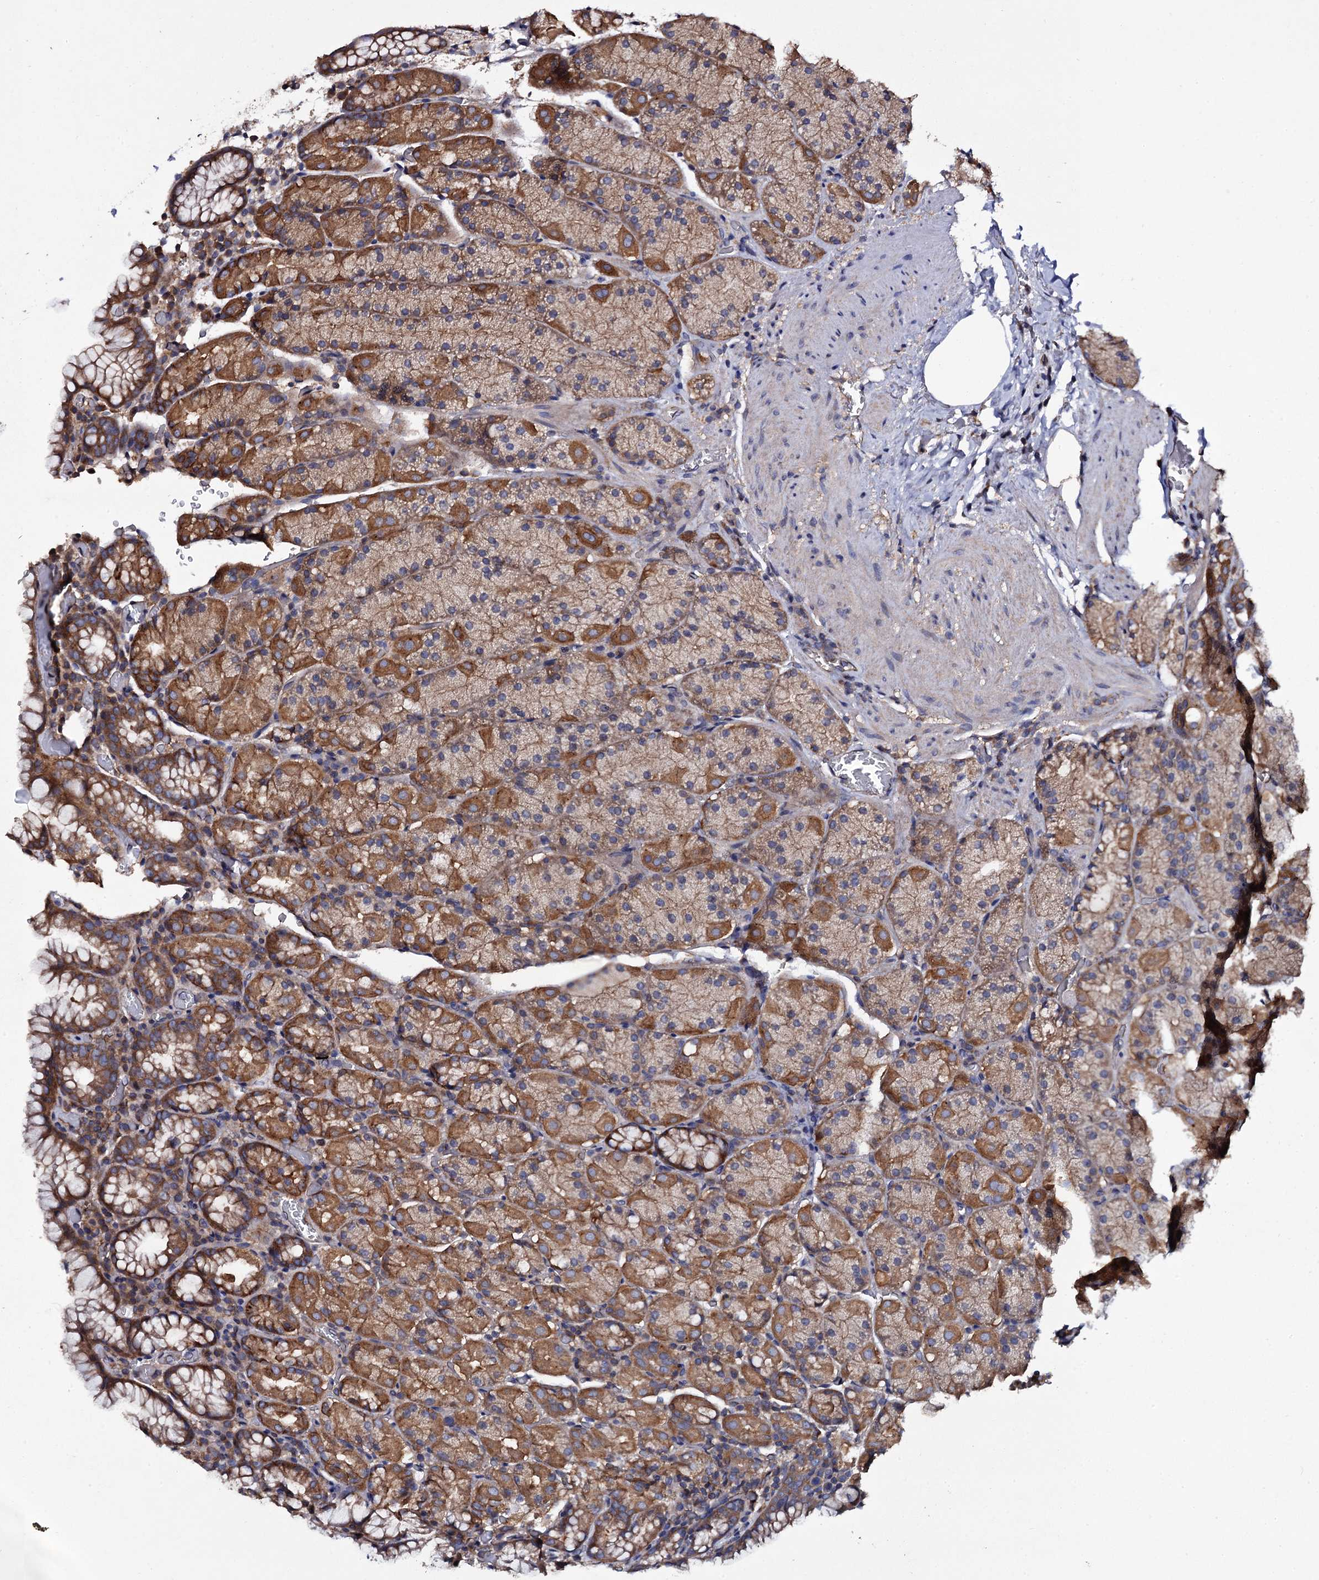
{"staining": {"intensity": "moderate", "quantity": ">75%", "location": "cytoplasmic/membranous"}, "tissue": "stomach", "cell_type": "Glandular cells", "image_type": "normal", "snomed": [{"axis": "morphology", "description": "Normal tissue, NOS"}, {"axis": "topography", "description": "Stomach, upper"}, {"axis": "topography", "description": "Stomach, lower"}], "caption": "About >75% of glandular cells in unremarkable human stomach show moderate cytoplasmic/membranous protein positivity as visualized by brown immunohistochemical staining.", "gene": "TTC23", "patient": {"sex": "male", "age": 80}}